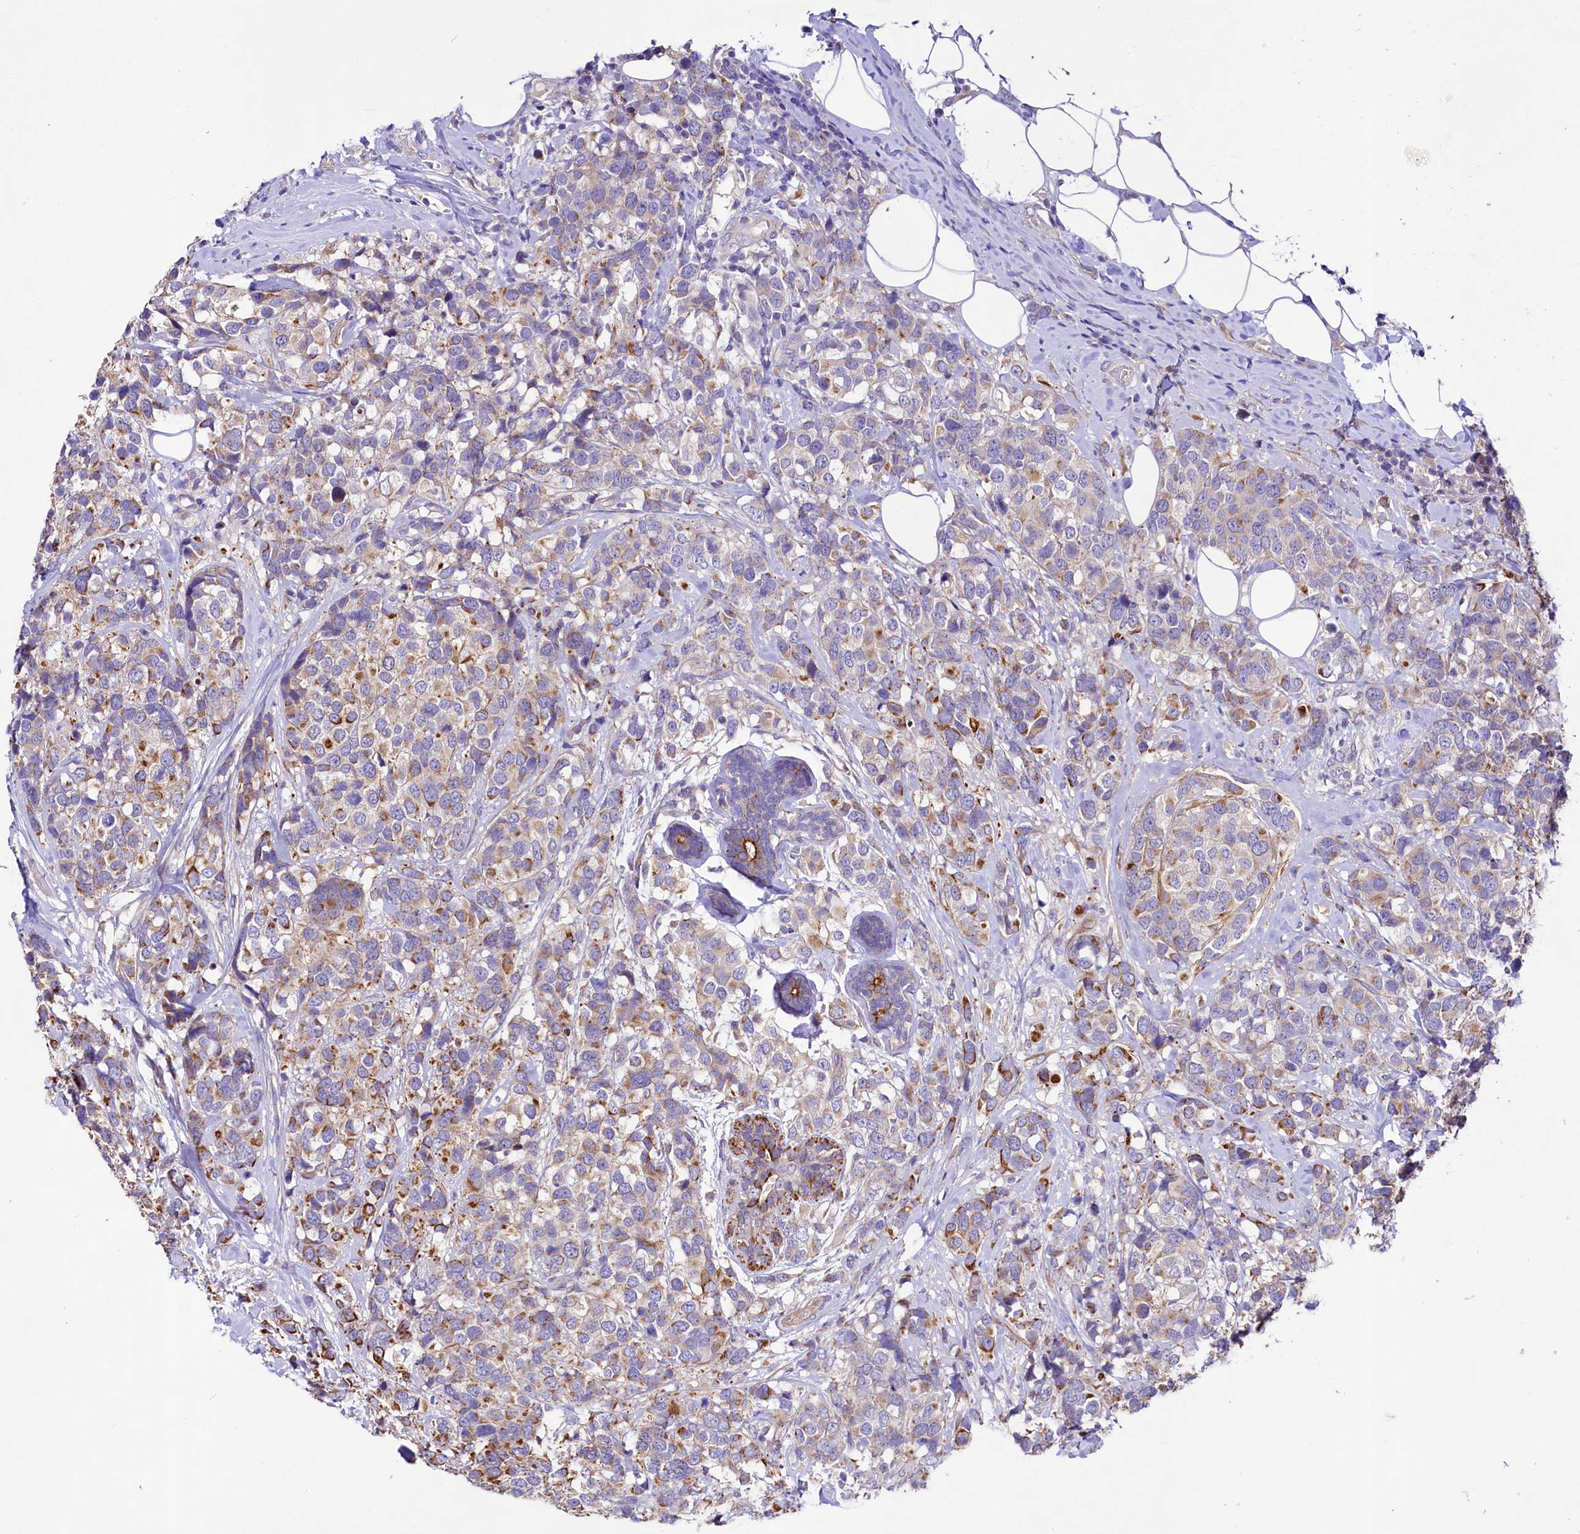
{"staining": {"intensity": "moderate", "quantity": "25%-75%", "location": "cytoplasmic/membranous"}, "tissue": "breast cancer", "cell_type": "Tumor cells", "image_type": "cancer", "snomed": [{"axis": "morphology", "description": "Lobular carcinoma"}, {"axis": "topography", "description": "Breast"}], "caption": "Brown immunohistochemical staining in breast cancer (lobular carcinoma) displays moderate cytoplasmic/membranous positivity in approximately 25%-75% of tumor cells.", "gene": "VPS11", "patient": {"sex": "female", "age": 59}}